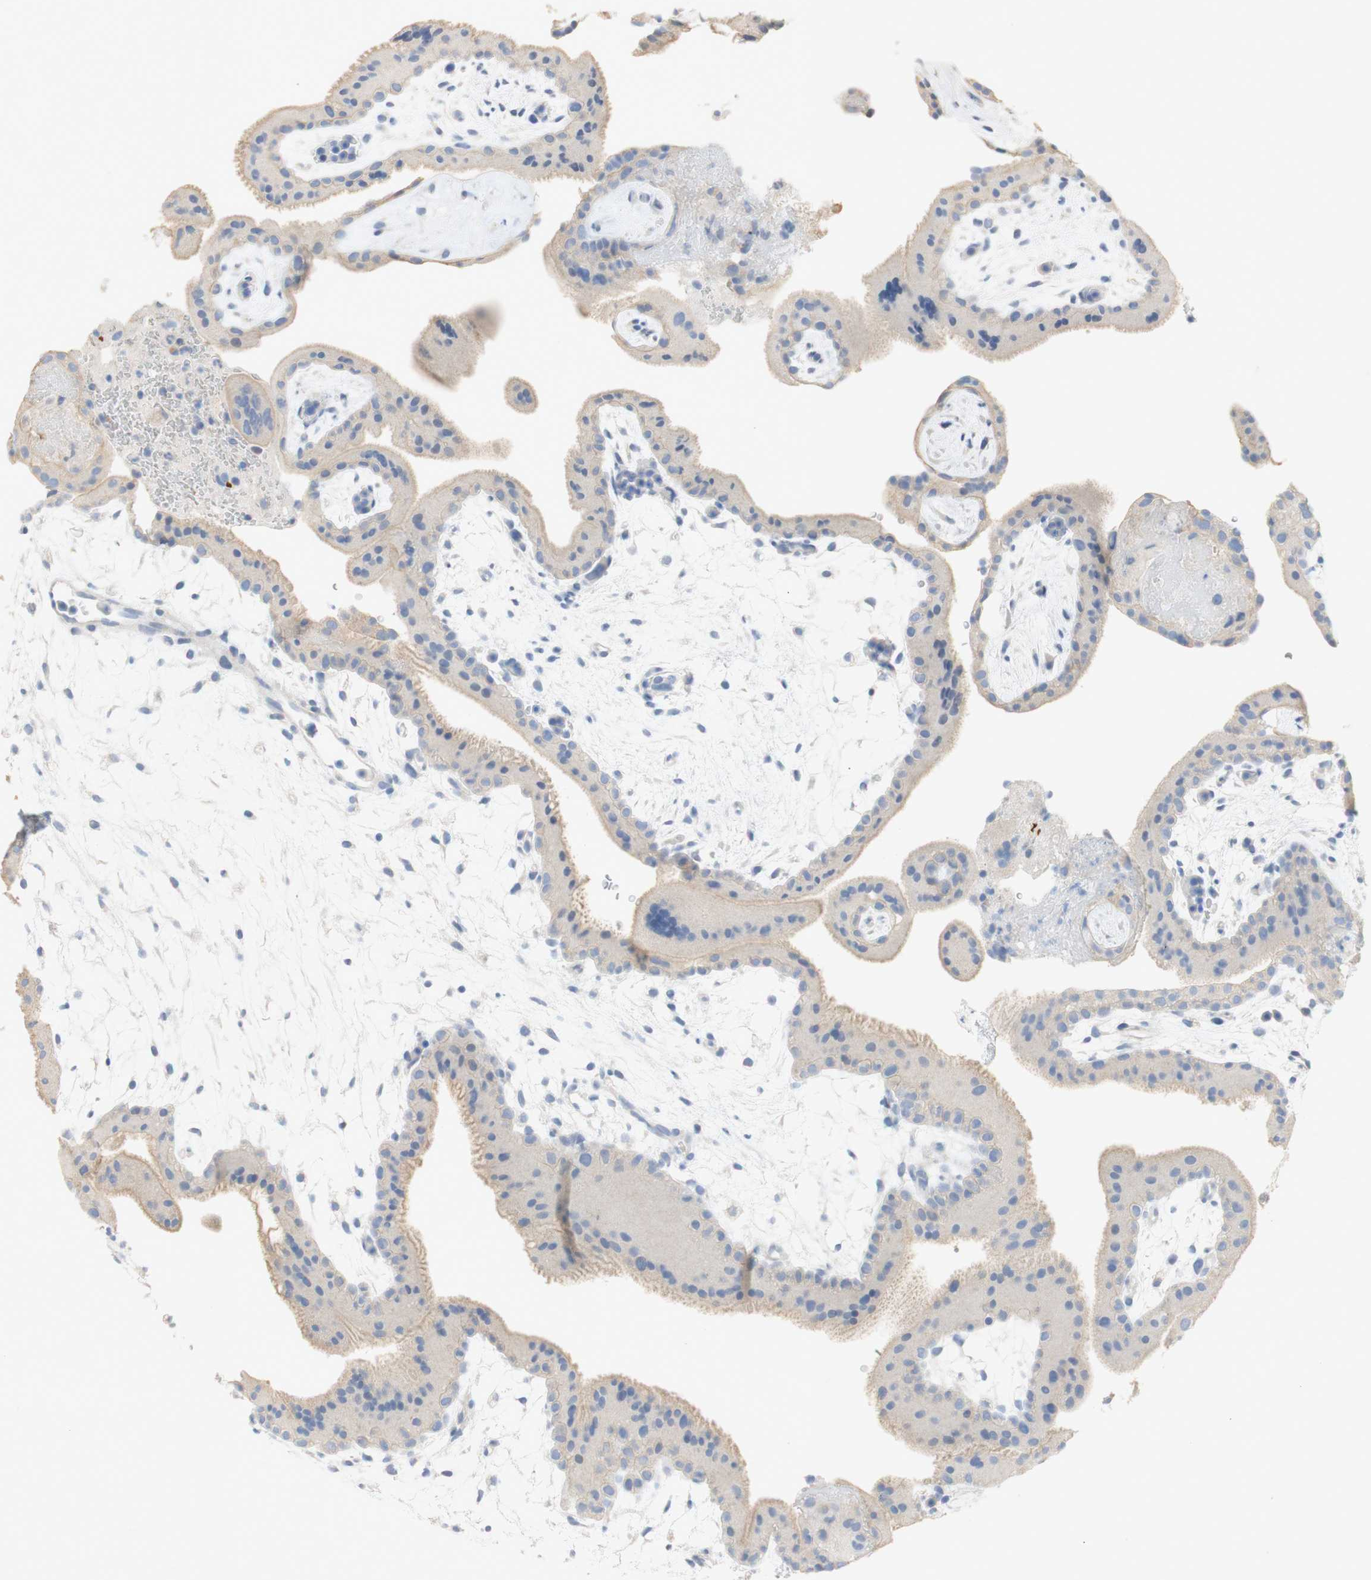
{"staining": {"intensity": "weak", "quantity": "<25%", "location": "cytoplasmic/membranous"}, "tissue": "placenta", "cell_type": "Trophoblastic cells", "image_type": "normal", "snomed": [{"axis": "morphology", "description": "Normal tissue, NOS"}, {"axis": "topography", "description": "Placenta"}], "caption": "Image shows no significant protein positivity in trophoblastic cells of normal placenta. (DAB (3,3'-diaminobenzidine) immunohistochemistry (IHC), high magnification).", "gene": "EPO", "patient": {"sex": "female", "age": 19}}